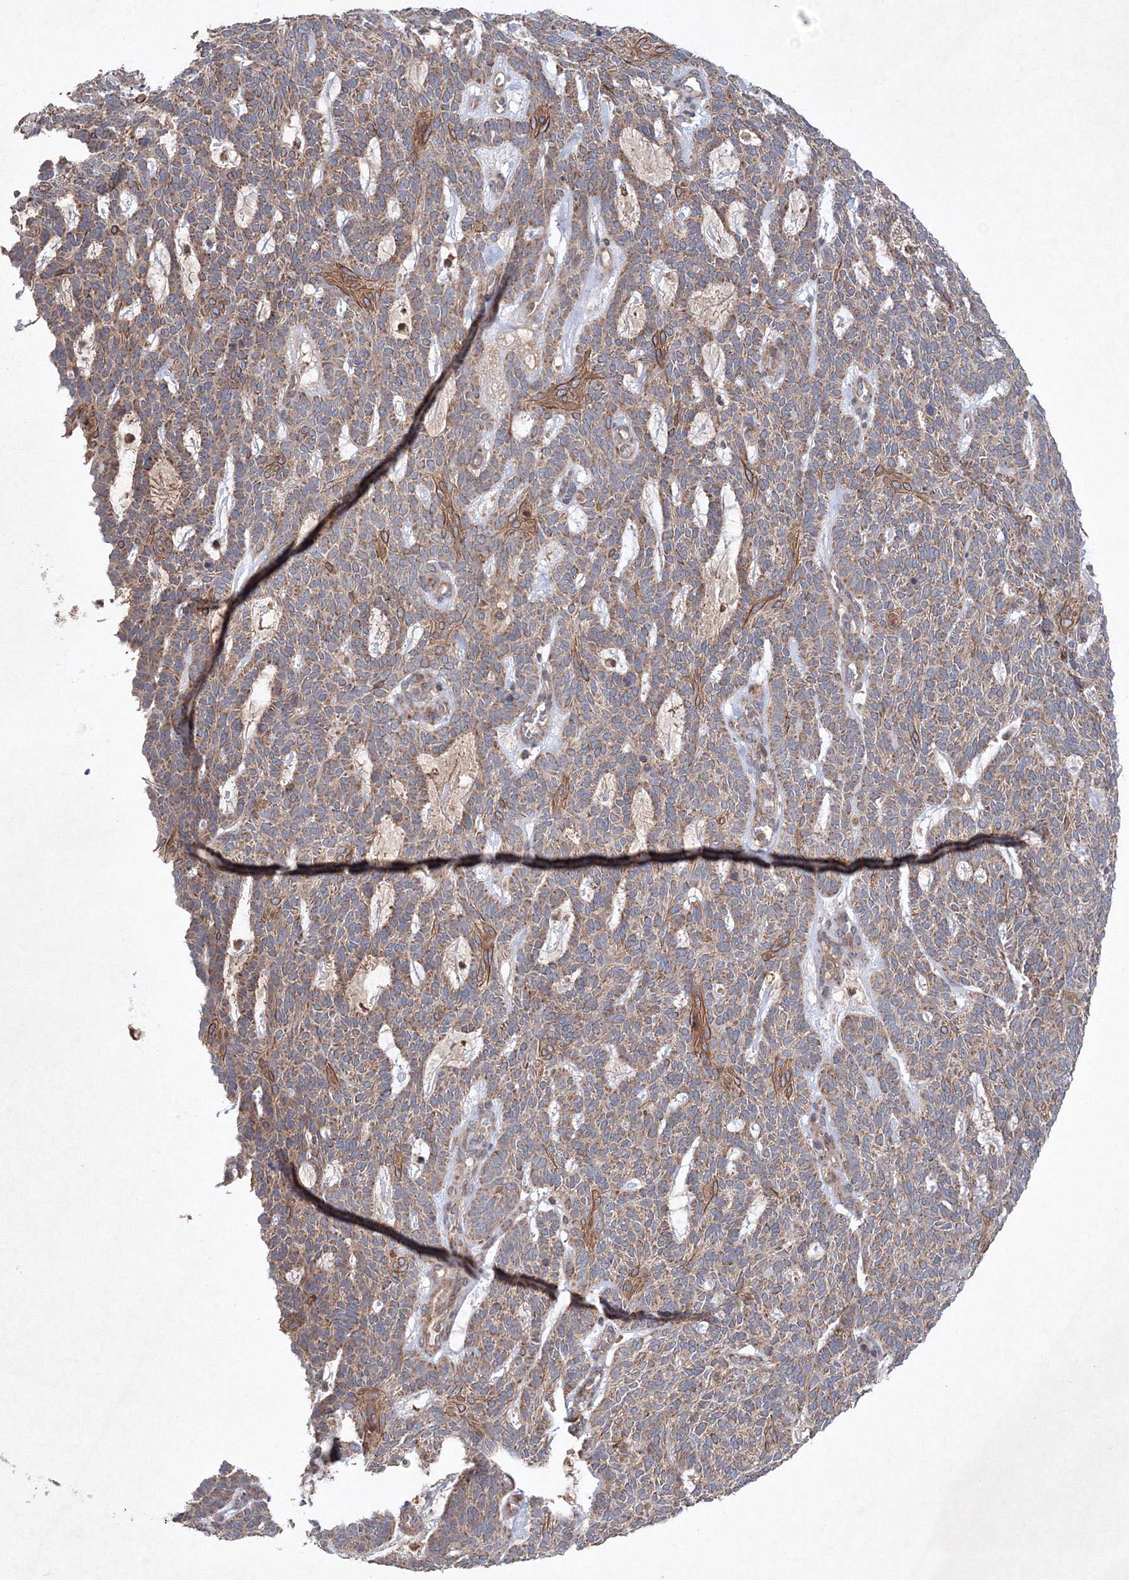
{"staining": {"intensity": "moderate", "quantity": ">75%", "location": "cytoplasmic/membranous"}, "tissue": "skin cancer", "cell_type": "Tumor cells", "image_type": "cancer", "snomed": [{"axis": "morphology", "description": "Squamous cell carcinoma, NOS"}, {"axis": "topography", "description": "Skin"}], "caption": "Protein staining by immunohistochemistry demonstrates moderate cytoplasmic/membranous positivity in about >75% of tumor cells in skin cancer (squamous cell carcinoma).", "gene": "NOA1", "patient": {"sex": "female", "age": 90}}